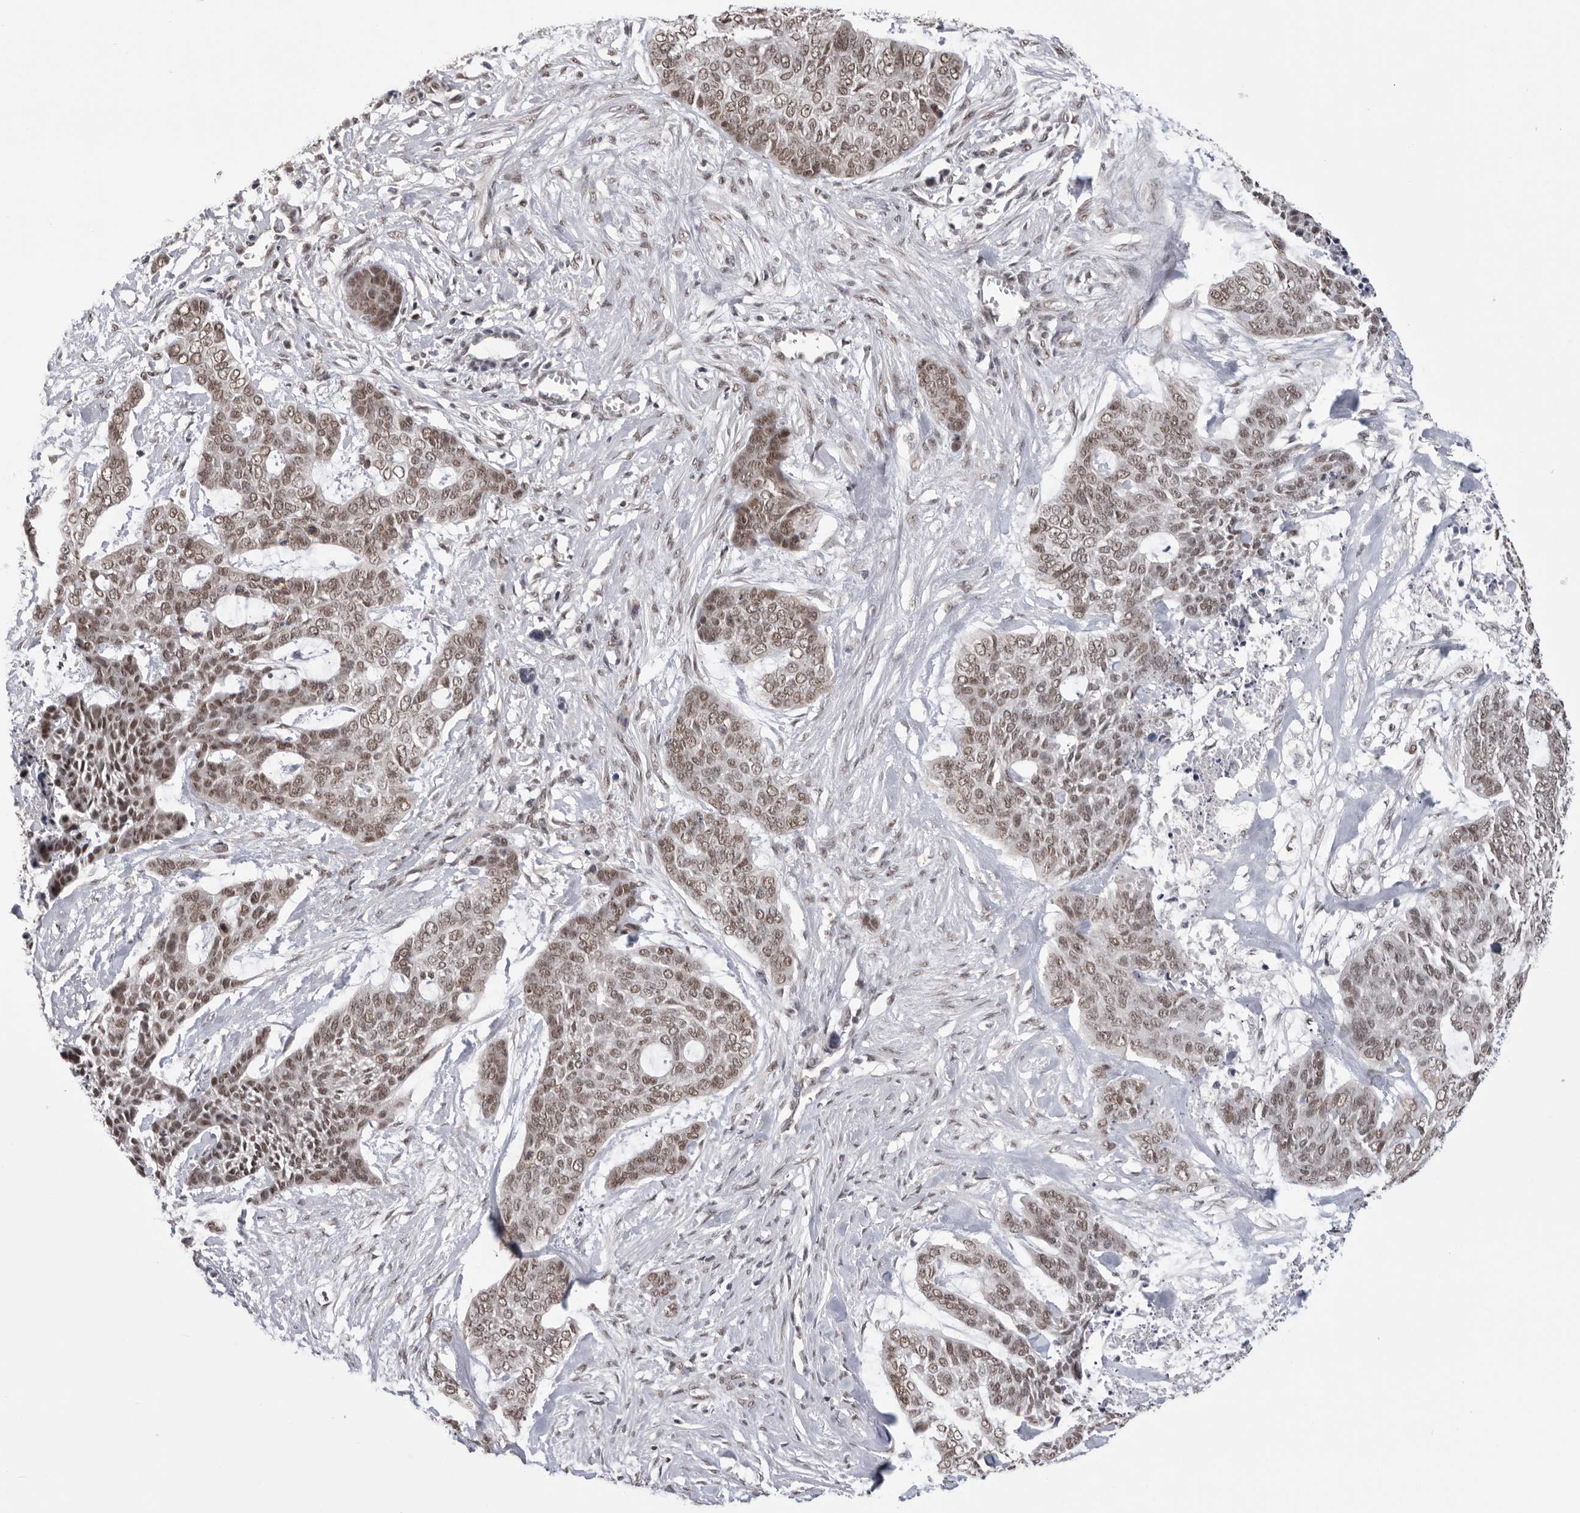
{"staining": {"intensity": "moderate", "quantity": ">75%", "location": "nuclear"}, "tissue": "skin cancer", "cell_type": "Tumor cells", "image_type": "cancer", "snomed": [{"axis": "morphology", "description": "Basal cell carcinoma"}, {"axis": "topography", "description": "Skin"}], "caption": "Immunohistochemistry photomicrograph of skin cancer (basal cell carcinoma) stained for a protein (brown), which reveals medium levels of moderate nuclear expression in about >75% of tumor cells.", "gene": "BCLAF3", "patient": {"sex": "female", "age": 64}}